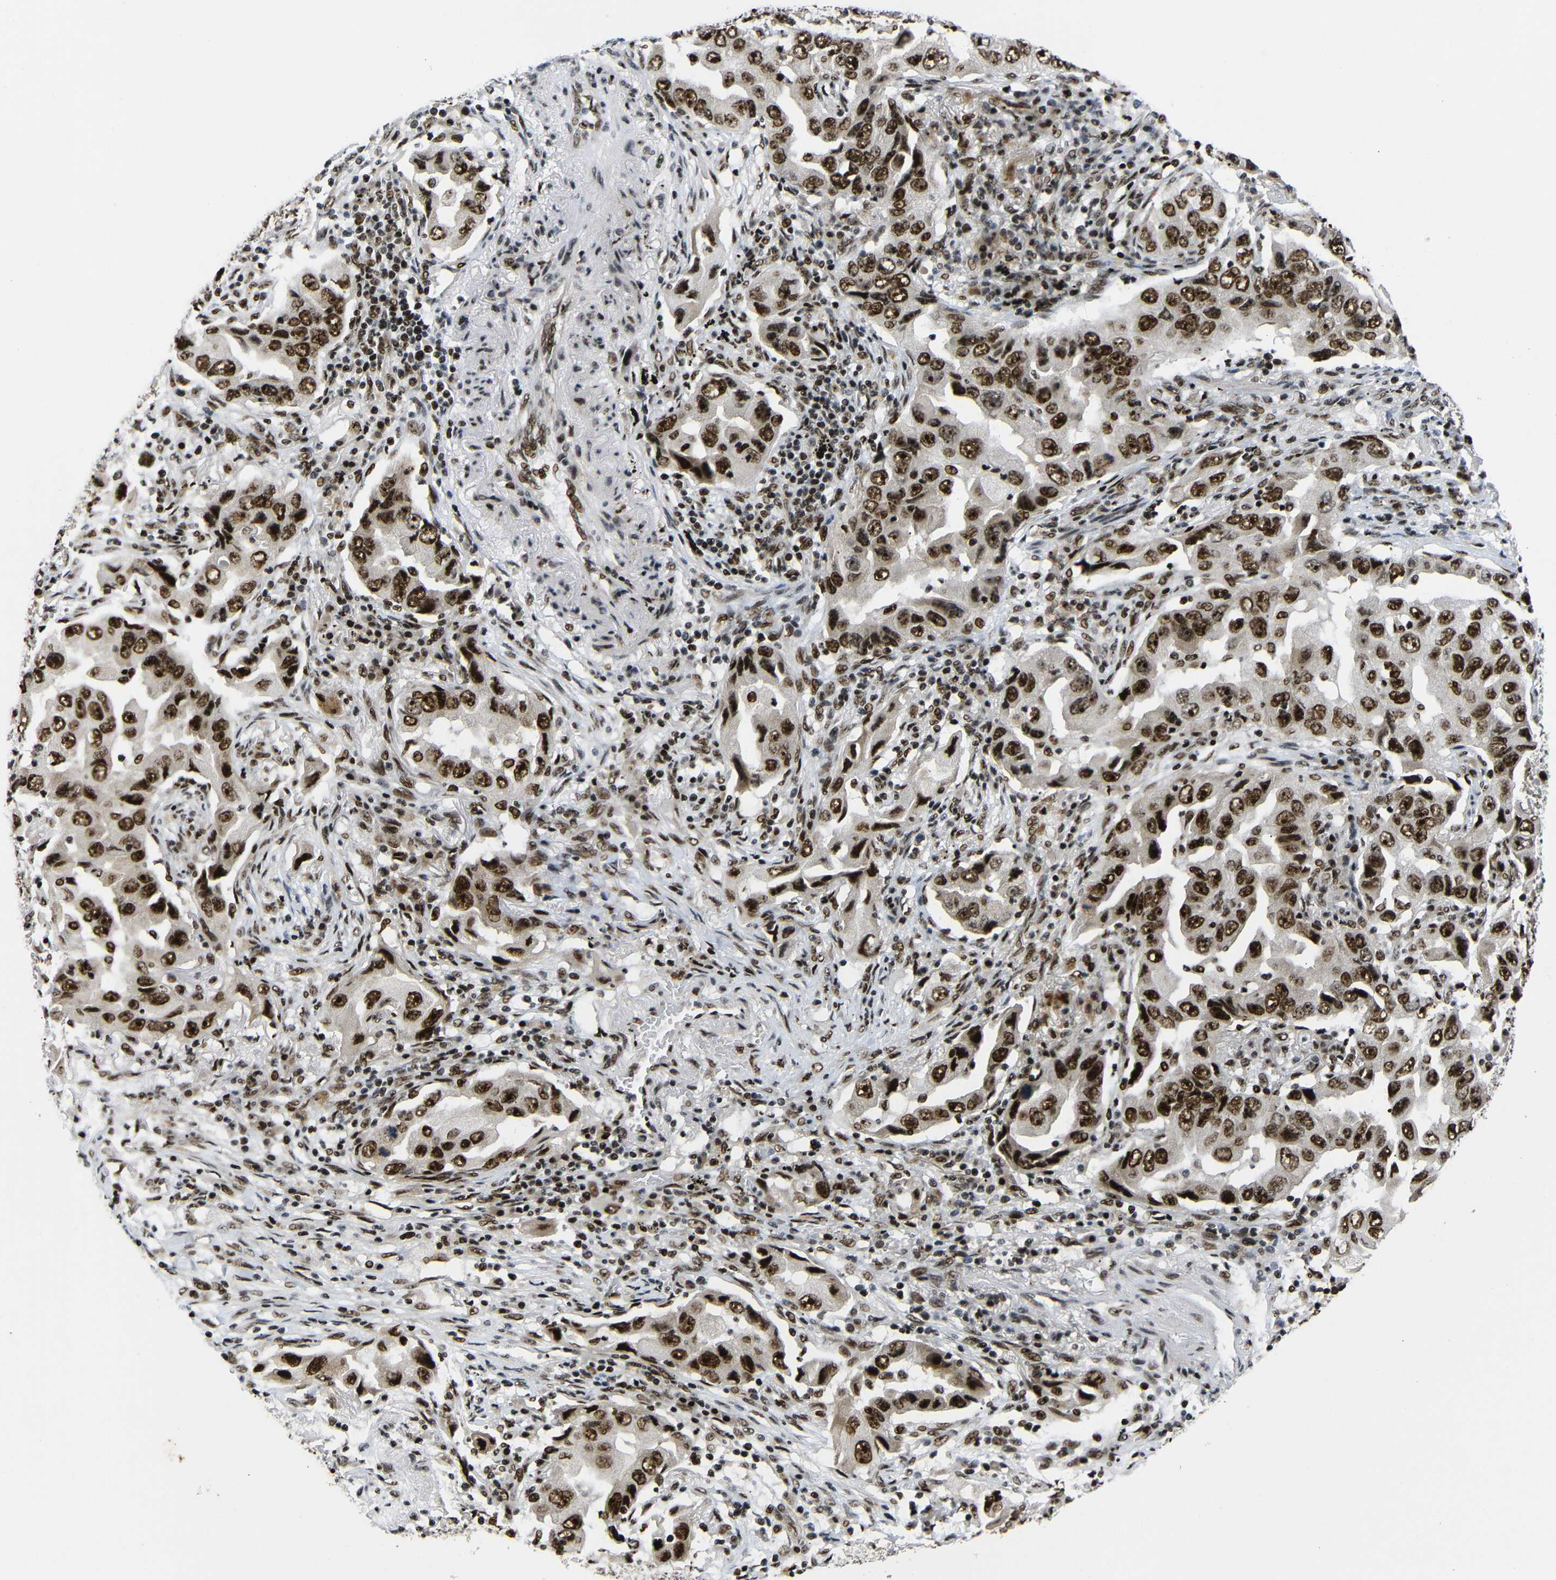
{"staining": {"intensity": "strong", "quantity": ">75%", "location": "nuclear"}, "tissue": "lung cancer", "cell_type": "Tumor cells", "image_type": "cancer", "snomed": [{"axis": "morphology", "description": "Adenocarcinoma, NOS"}, {"axis": "topography", "description": "Lung"}], "caption": "Immunohistochemical staining of lung cancer (adenocarcinoma) shows high levels of strong nuclear protein positivity in about >75% of tumor cells.", "gene": "SETDB2", "patient": {"sex": "female", "age": 65}}